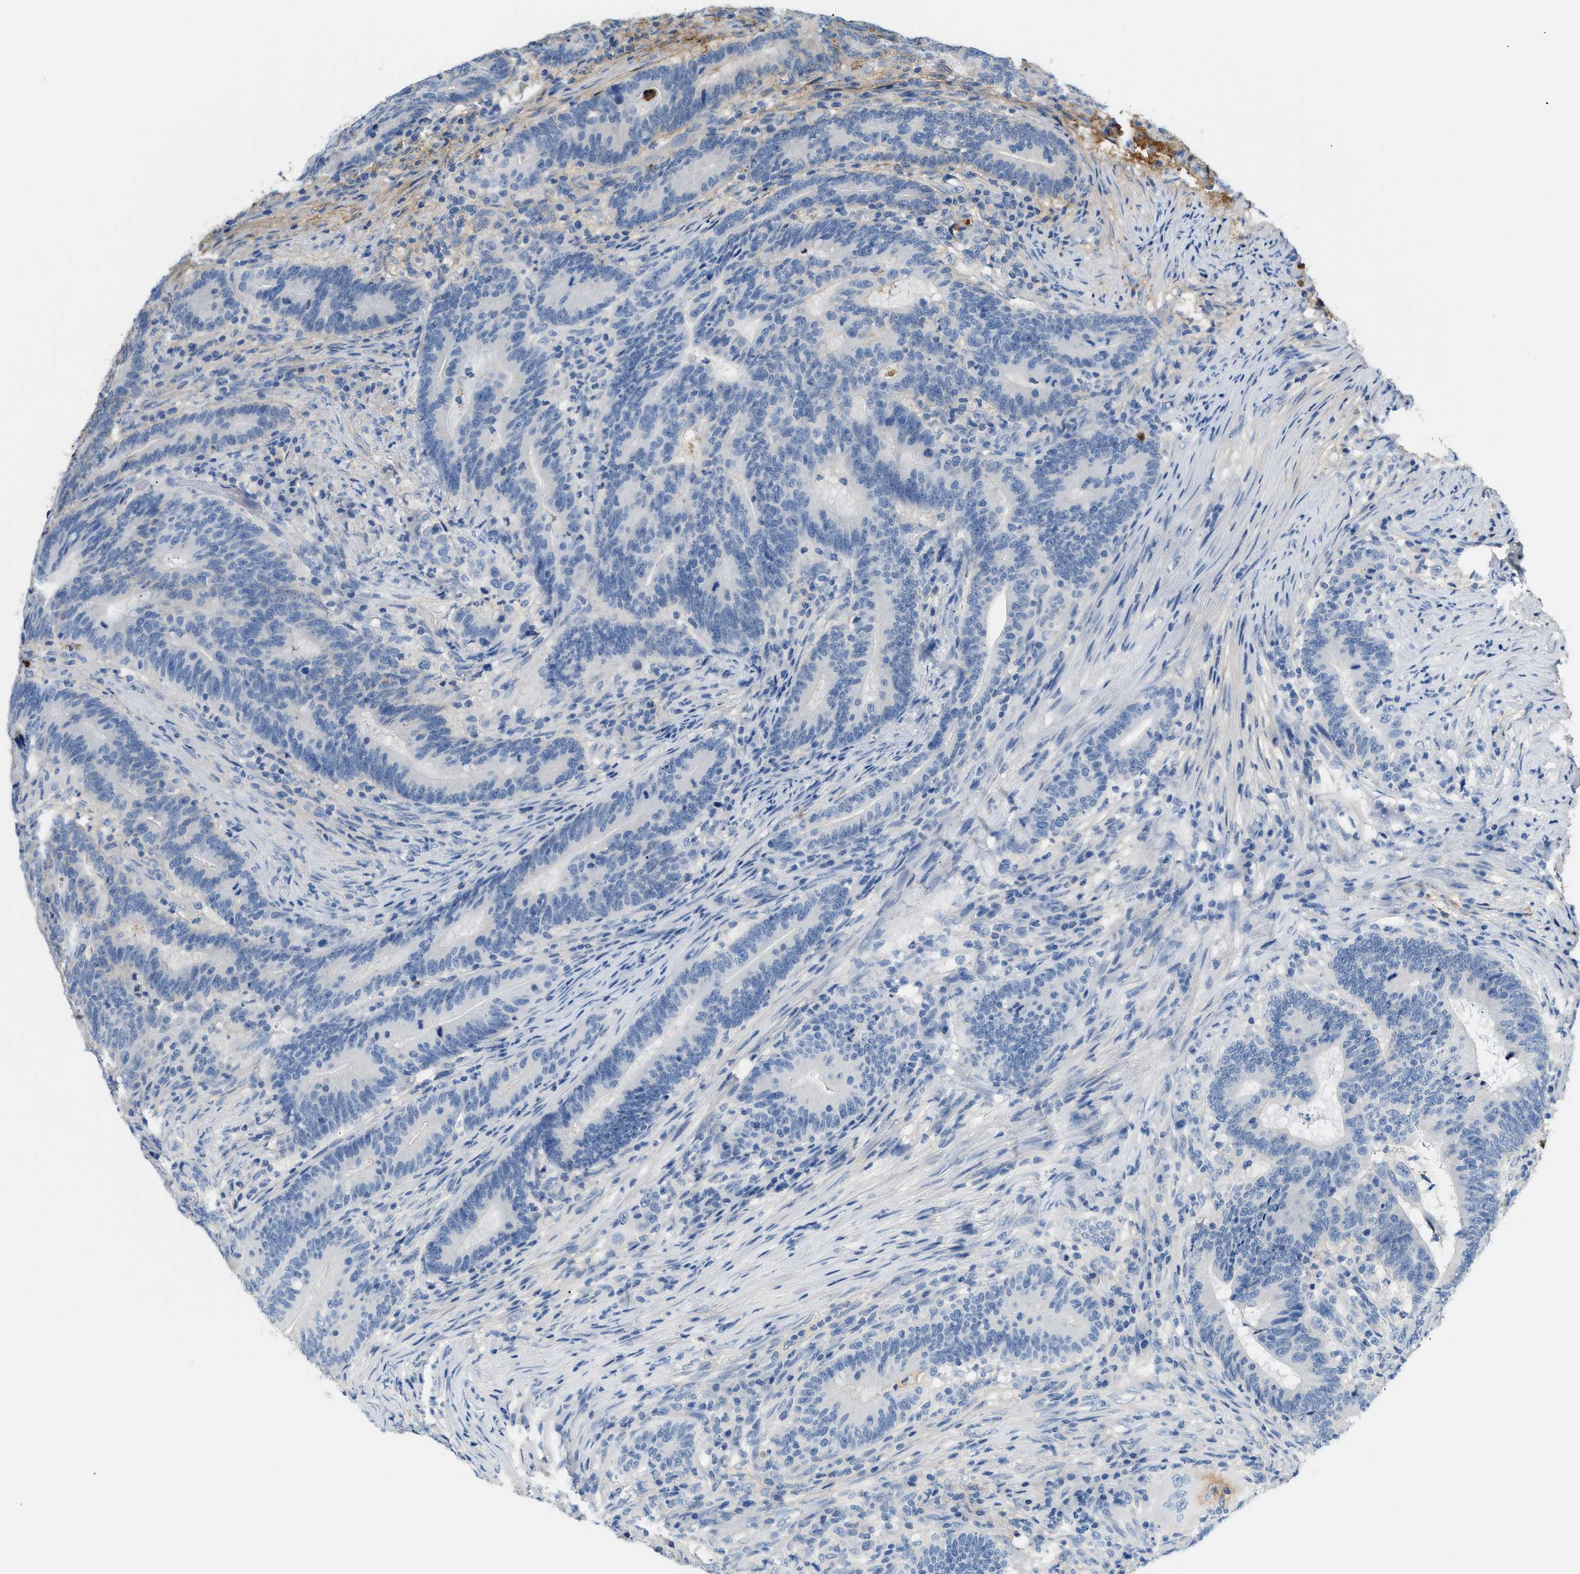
{"staining": {"intensity": "negative", "quantity": "none", "location": "none"}, "tissue": "colorectal cancer", "cell_type": "Tumor cells", "image_type": "cancer", "snomed": [{"axis": "morphology", "description": "Normal tissue, NOS"}, {"axis": "morphology", "description": "Adenocarcinoma, NOS"}, {"axis": "topography", "description": "Colon"}], "caption": "The image demonstrates no significant positivity in tumor cells of adenocarcinoma (colorectal). Brightfield microscopy of immunohistochemistry (IHC) stained with DAB (brown) and hematoxylin (blue), captured at high magnification.", "gene": "CFI", "patient": {"sex": "female", "age": 66}}